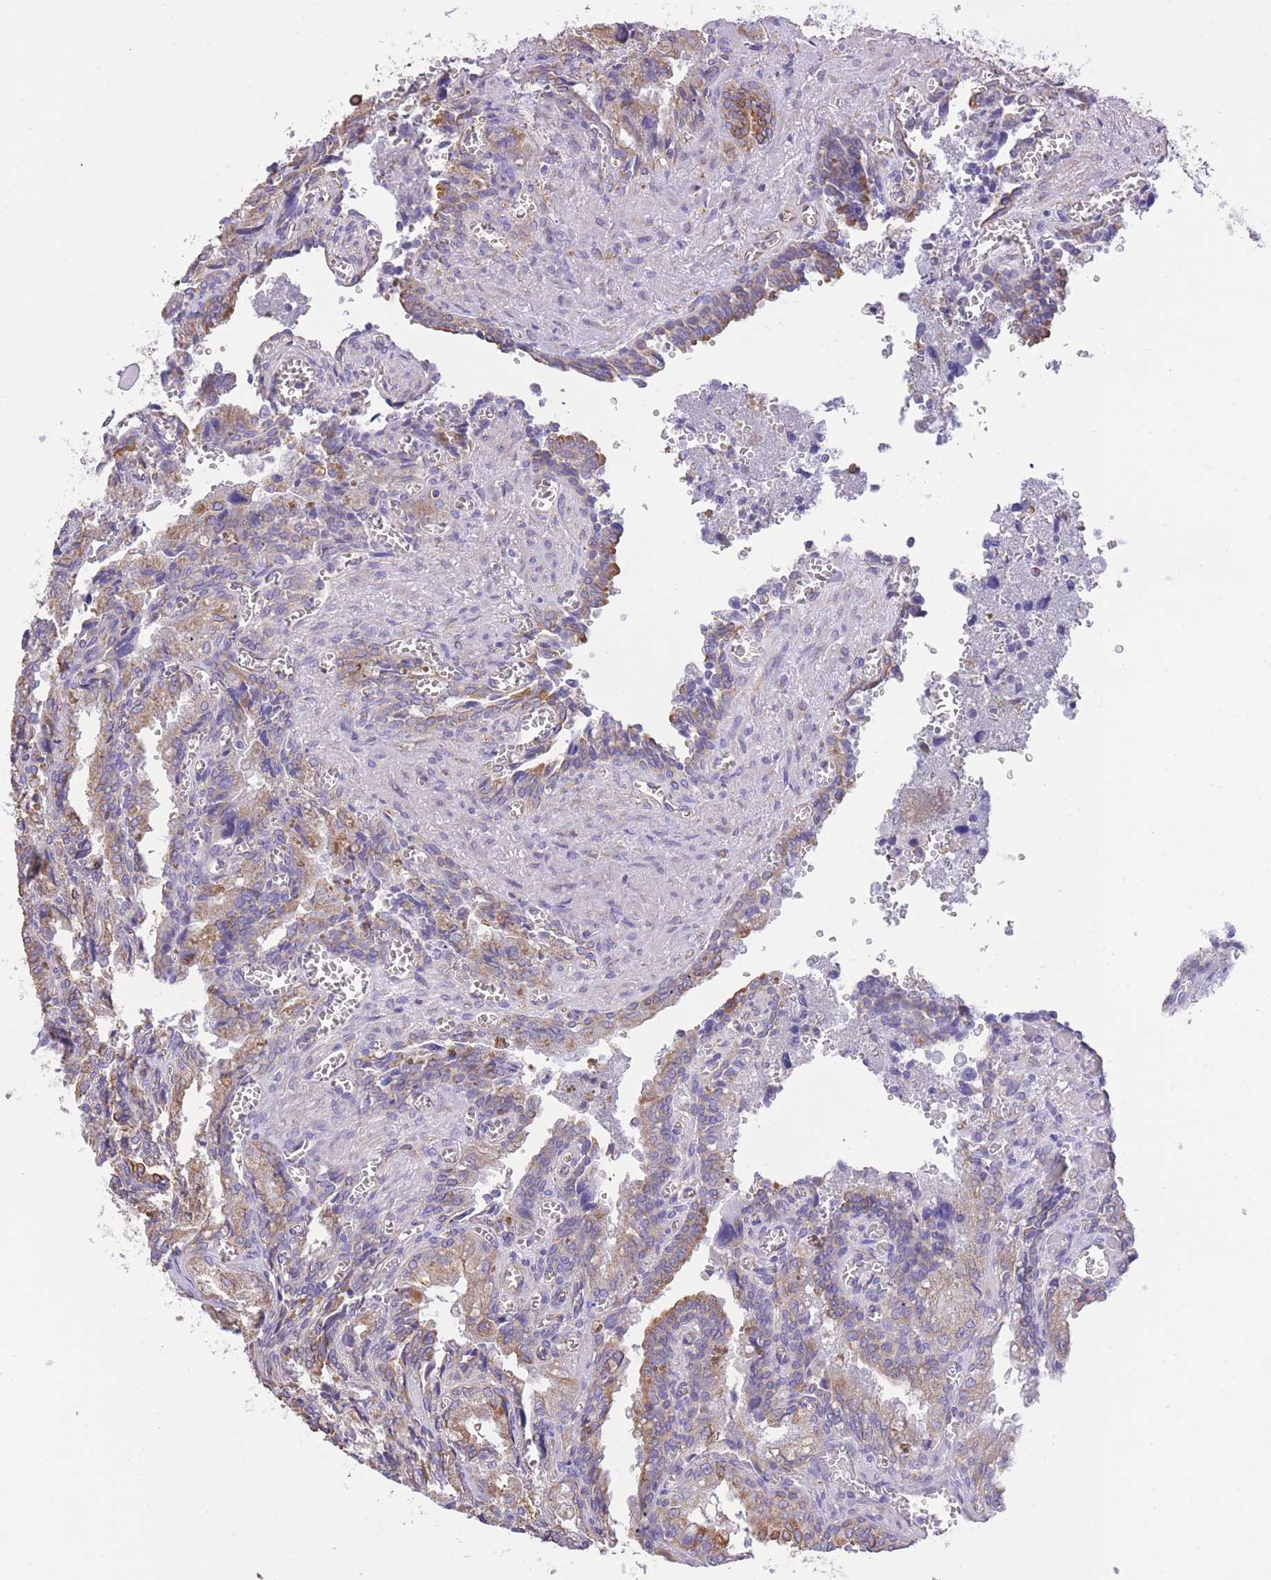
{"staining": {"intensity": "moderate", "quantity": "25%-75%", "location": "cytoplasmic/membranous"}, "tissue": "seminal vesicle", "cell_type": "Glandular cells", "image_type": "normal", "snomed": [{"axis": "morphology", "description": "Normal tissue, NOS"}, {"axis": "topography", "description": "Seminal veicle"}], "caption": "IHC micrograph of normal seminal vesicle: human seminal vesicle stained using immunohistochemistry (IHC) displays medium levels of moderate protein expression localized specifically in the cytoplasmic/membranous of glandular cells, appearing as a cytoplasmic/membranous brown color.", "gene": "RHOU", "patient": {"sex": "male", "age": 67}}